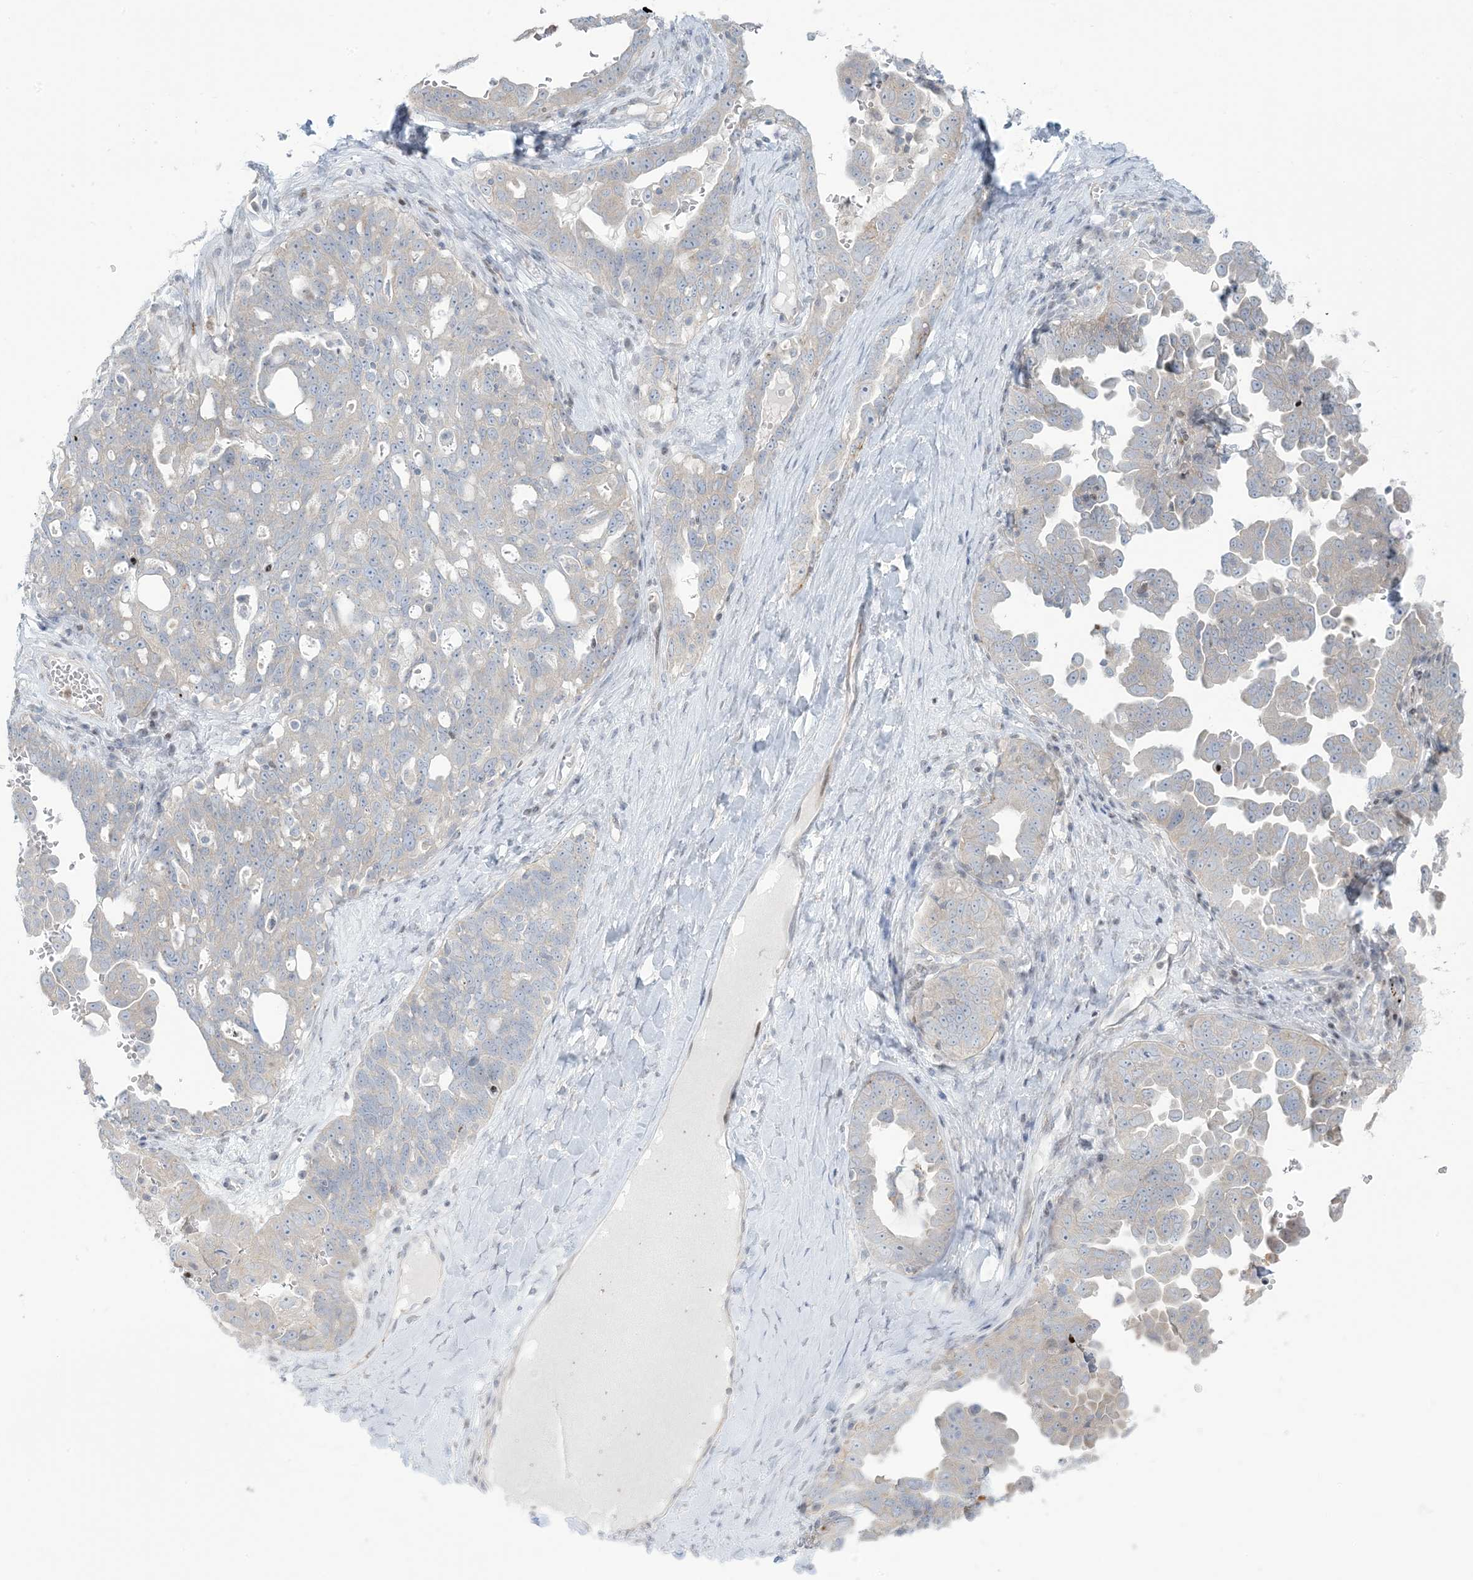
{"staining": {"intensity": "negative", "quantity": "none", "location": "none"}, "tissue": "ovarian cancer", "cell_type": "Tumor cells", "image_type": "cancer", "snomed": [{"axis": "morphology", "description": "Carcinoma, endometroid"}, {"axis": "topography", "description": "Ovary"}], "caption": "Image shows no significant protein expression in tumor cells of endometroid carcinoma (ovarian). (Immunohistochemistry (ihc), brightfield microscopy, high magnification).", "gene": "AFTPH", "patient": {"sex": "female", "age": 62}}